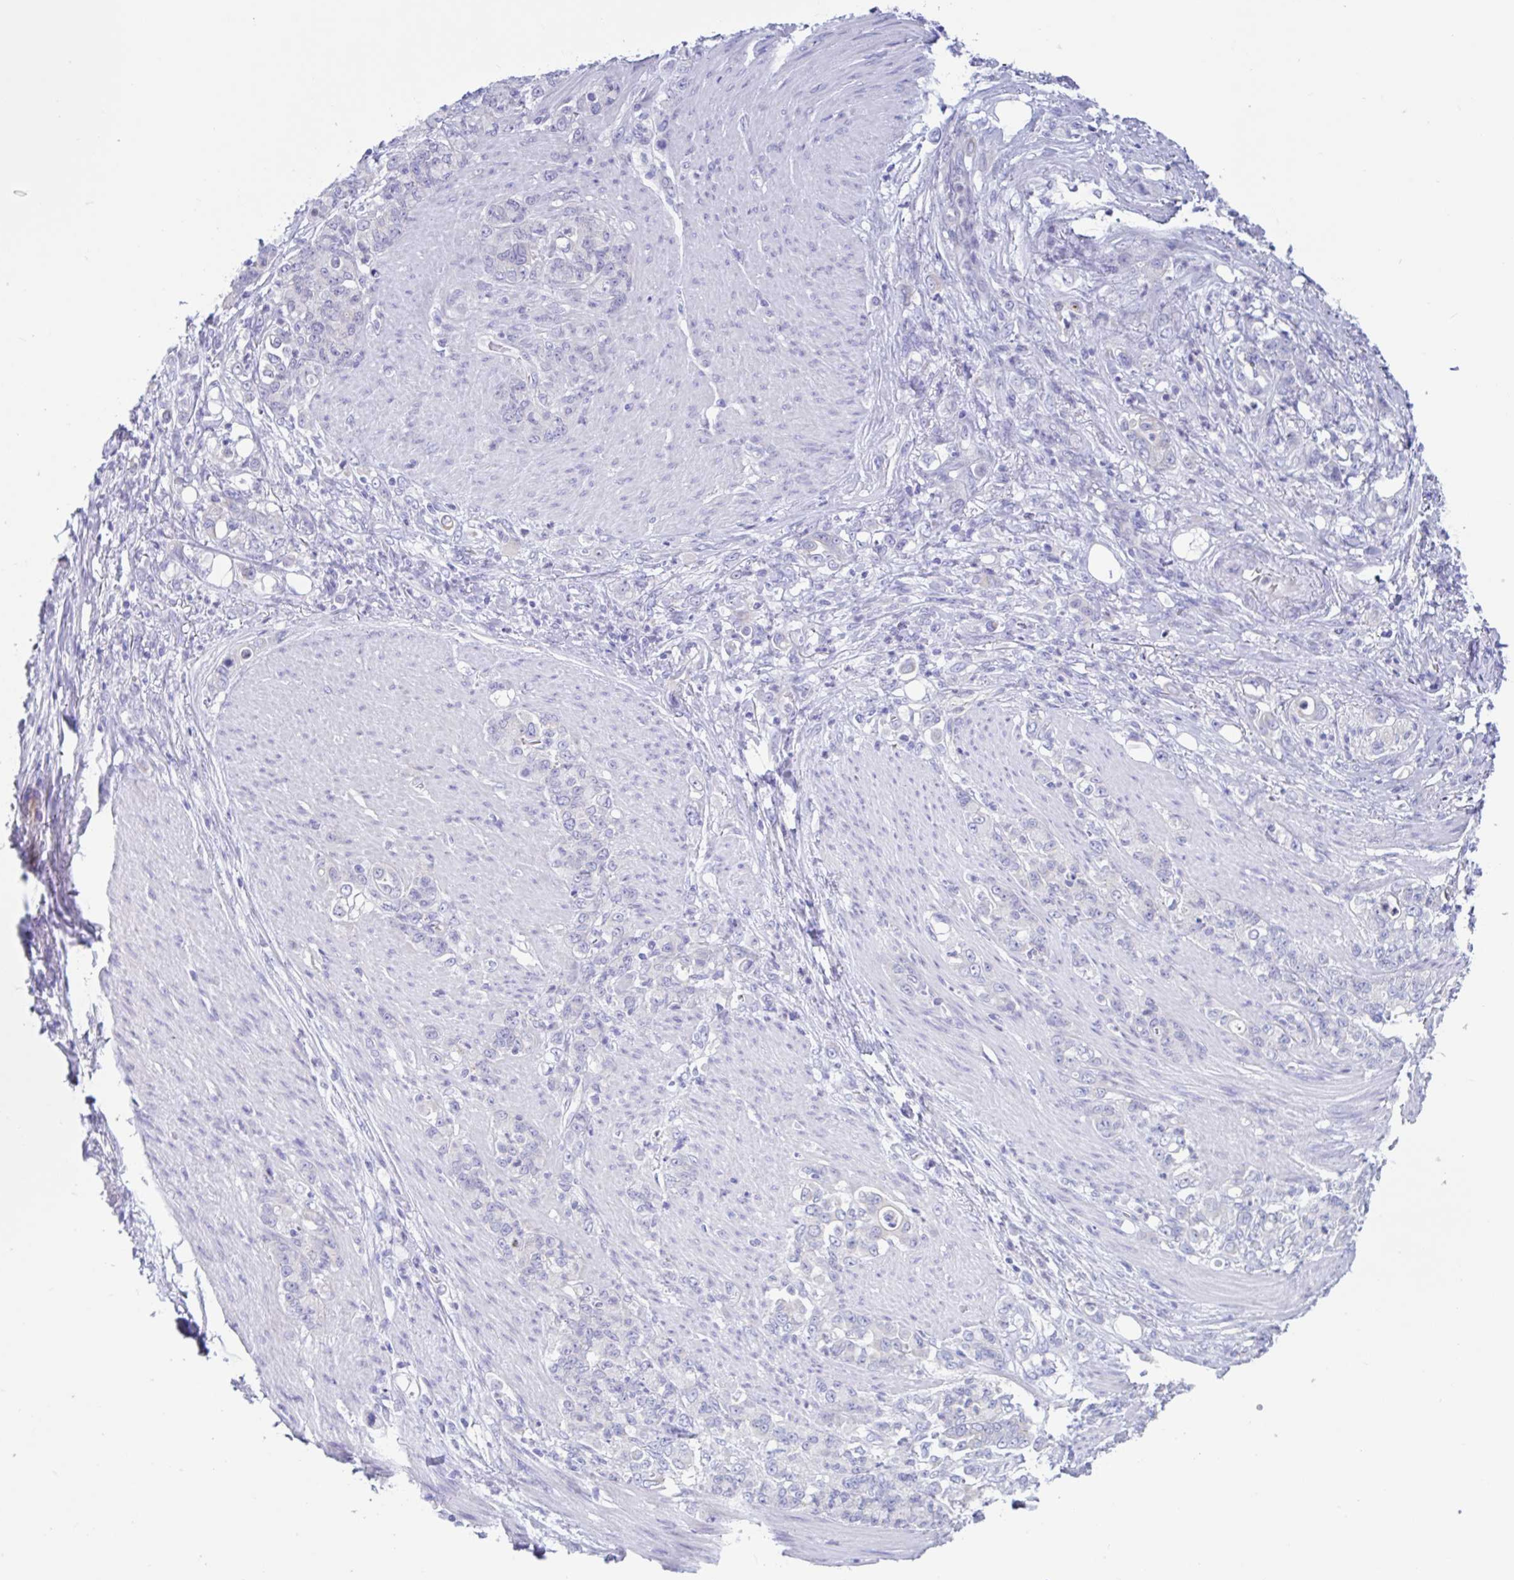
{"staining": {"intensity": "negative", "quantity": "none", "location": "none"}, "tissue": "stomach cancer", "cell_type": "Tumor cells", "image_type": "cancer", "snomed": [{"axis": "morphology", "description": "Adenocarcinoma, NOS"}, {"axis": "topography", "description": "Stomach"}], "caption": "This micrograph is of stomach cancer (adenocarcinoma) stained with IHC to label a protein in brown with the nuclei are counter-stained blue. There is no staining in tumor cells.", "gene": "OR6N2", "patient": {"sex": "female", "age": 79}}